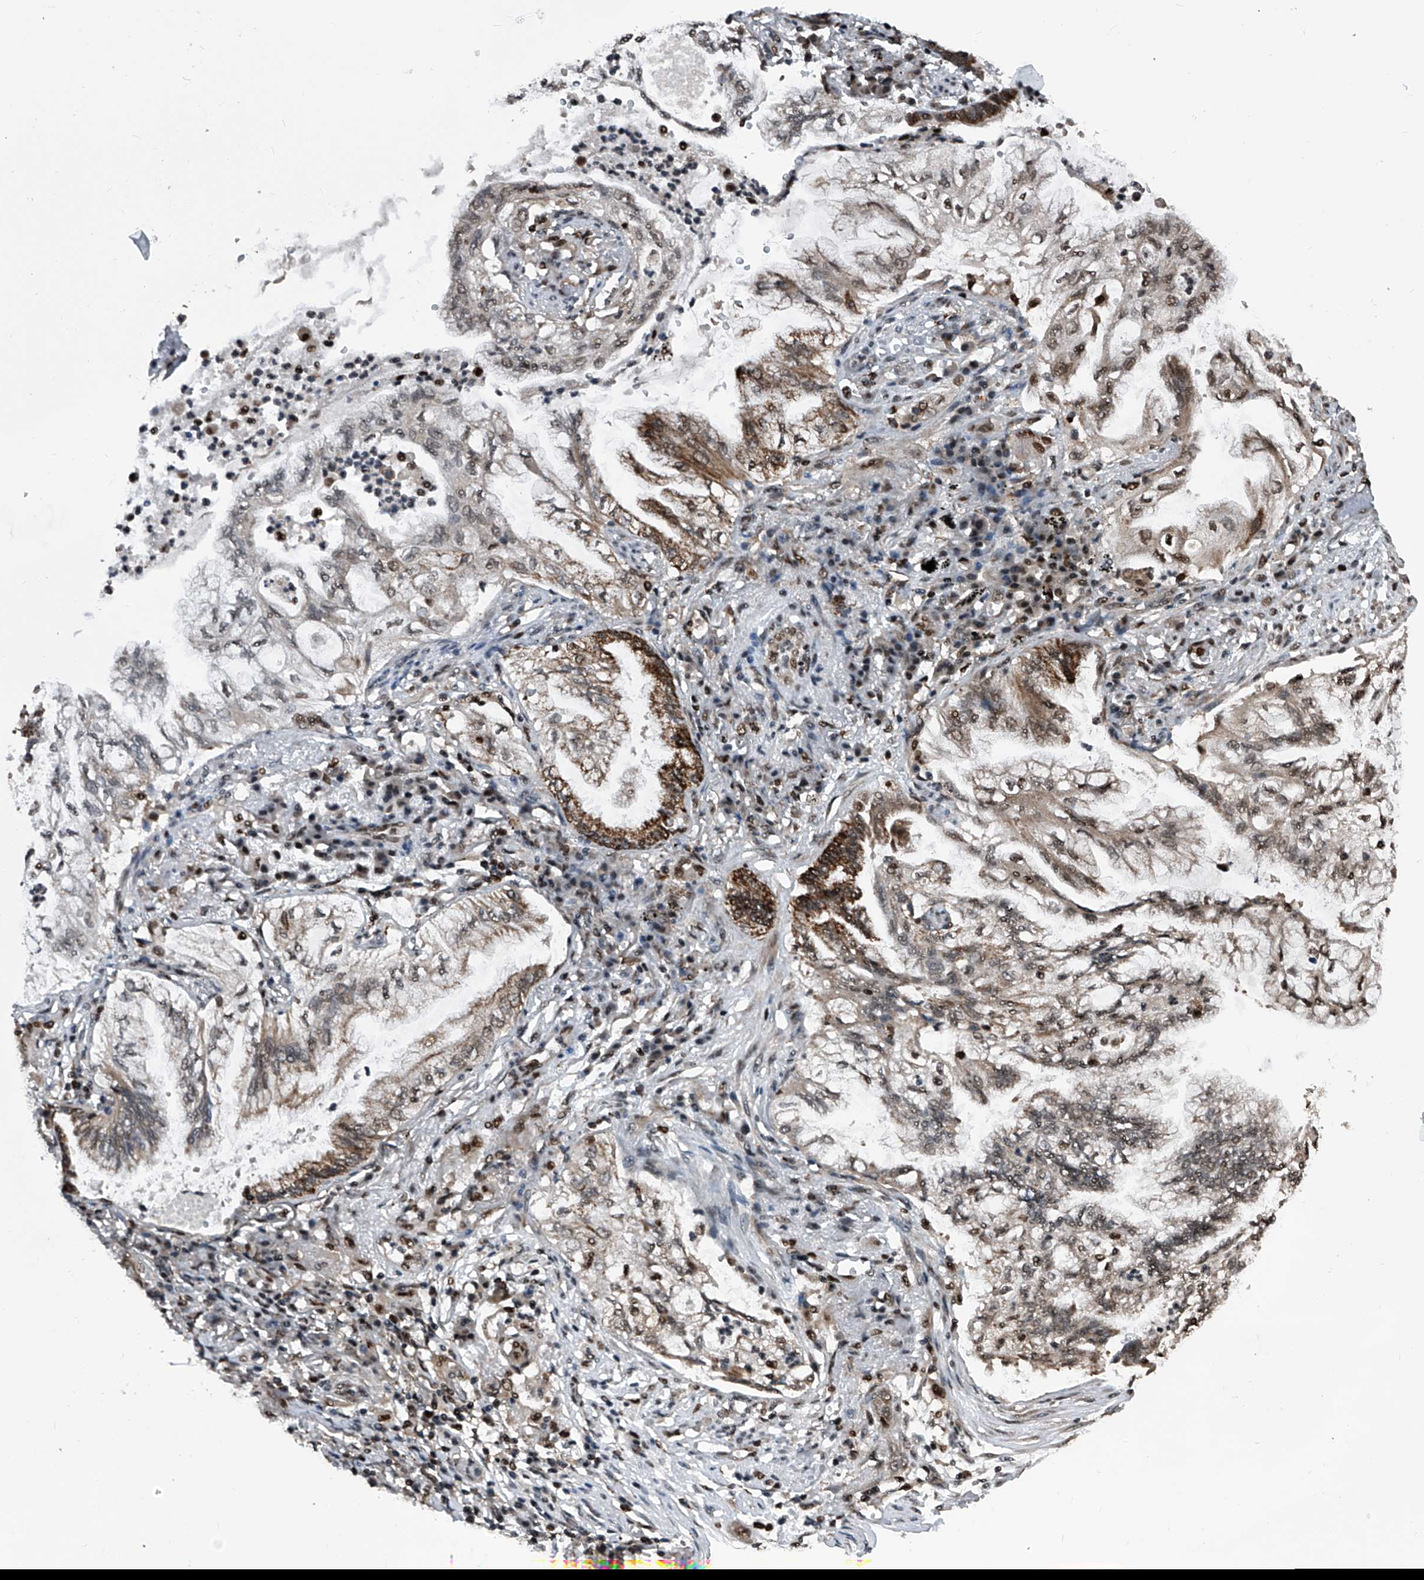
{"staining": {"intensity": "moderate", "quantity": "<25%", "location": "cytoplasmic/membranous,nuclear"}, "tissue": "lung cancer", "cell_type": "Tumor cells", "image_type": "cancer", "snomed": [{"axis": "morphology", "description": "Adenocarcinoma, NOS"}, {"axis": "topography", "description": "Lung"}], "caption": "A brown stain shows moderate cytoplasmic/membranous and nuclear expression of a protein in human lung adenocarcinoma tumor cells.", "gene": "FKBP5", "patient": {"sex": "female", "age": 70}}